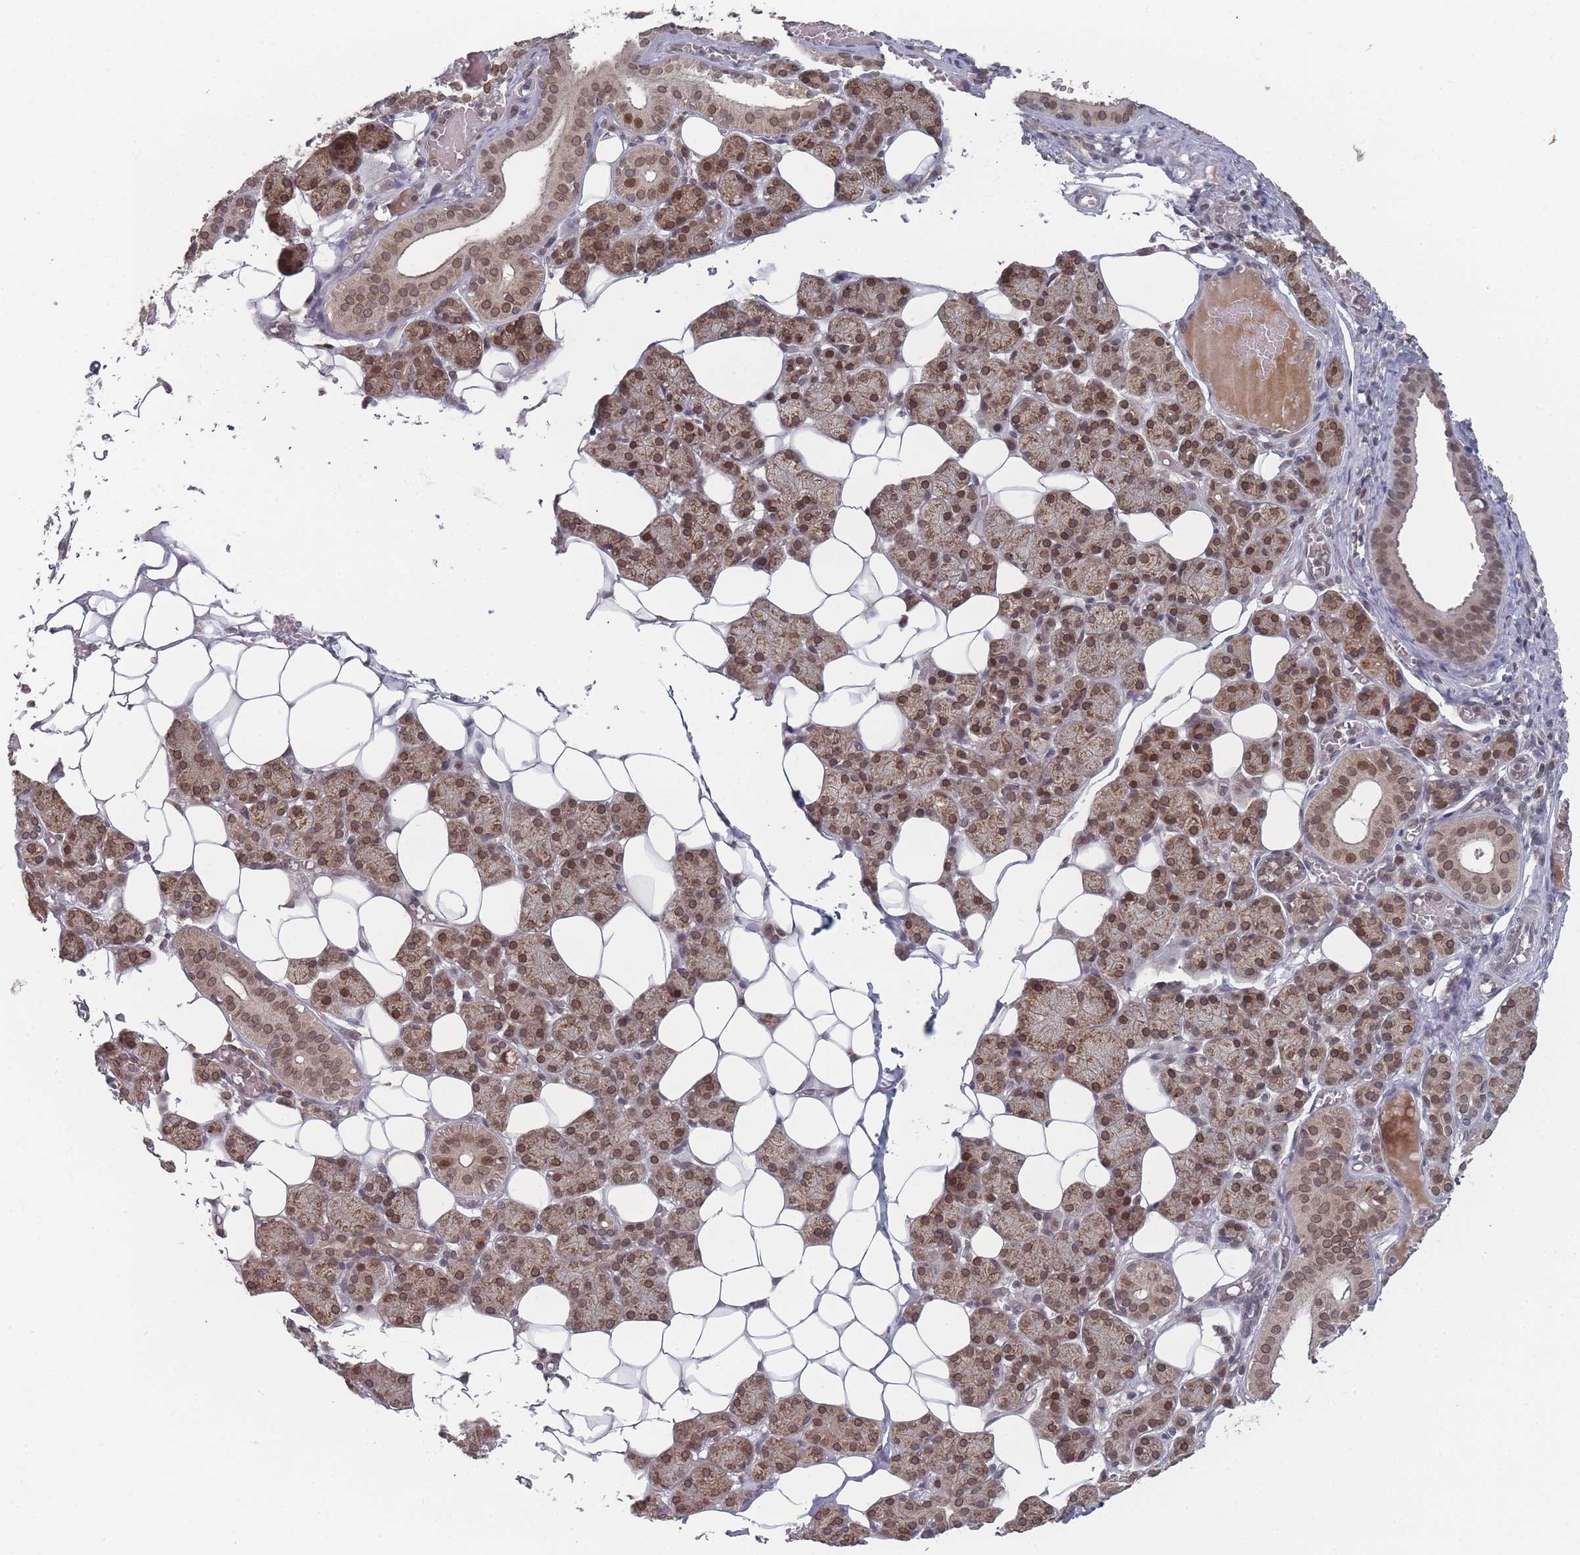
{"staining": {"intensity": "moderate", "quantity": ">75%", "location": "cytoplasmic/membranous,nuclear"}, "tissue": "salivary gland", "cell_type": "Glandular cells", "image_type": "normal", "snomed": [{"axis": "morphology", "description": "Normal tissue, NOS"}, {"axis": "topography", "description": "Salivary gland"}], "caption": "Protein expression analysis of normal human salivary gland reveals moderate cytoplasmic/membranous,nuclear staining in about >75% of glandular cells. (Stains: DAB (3,3'-diaminobenzidine) in brown, nuclei in blue, Microscopy: brightfield microscopy at high magnification).", "gene": "TBC1D25", "patient": {"sex": "female", "age": 33}}